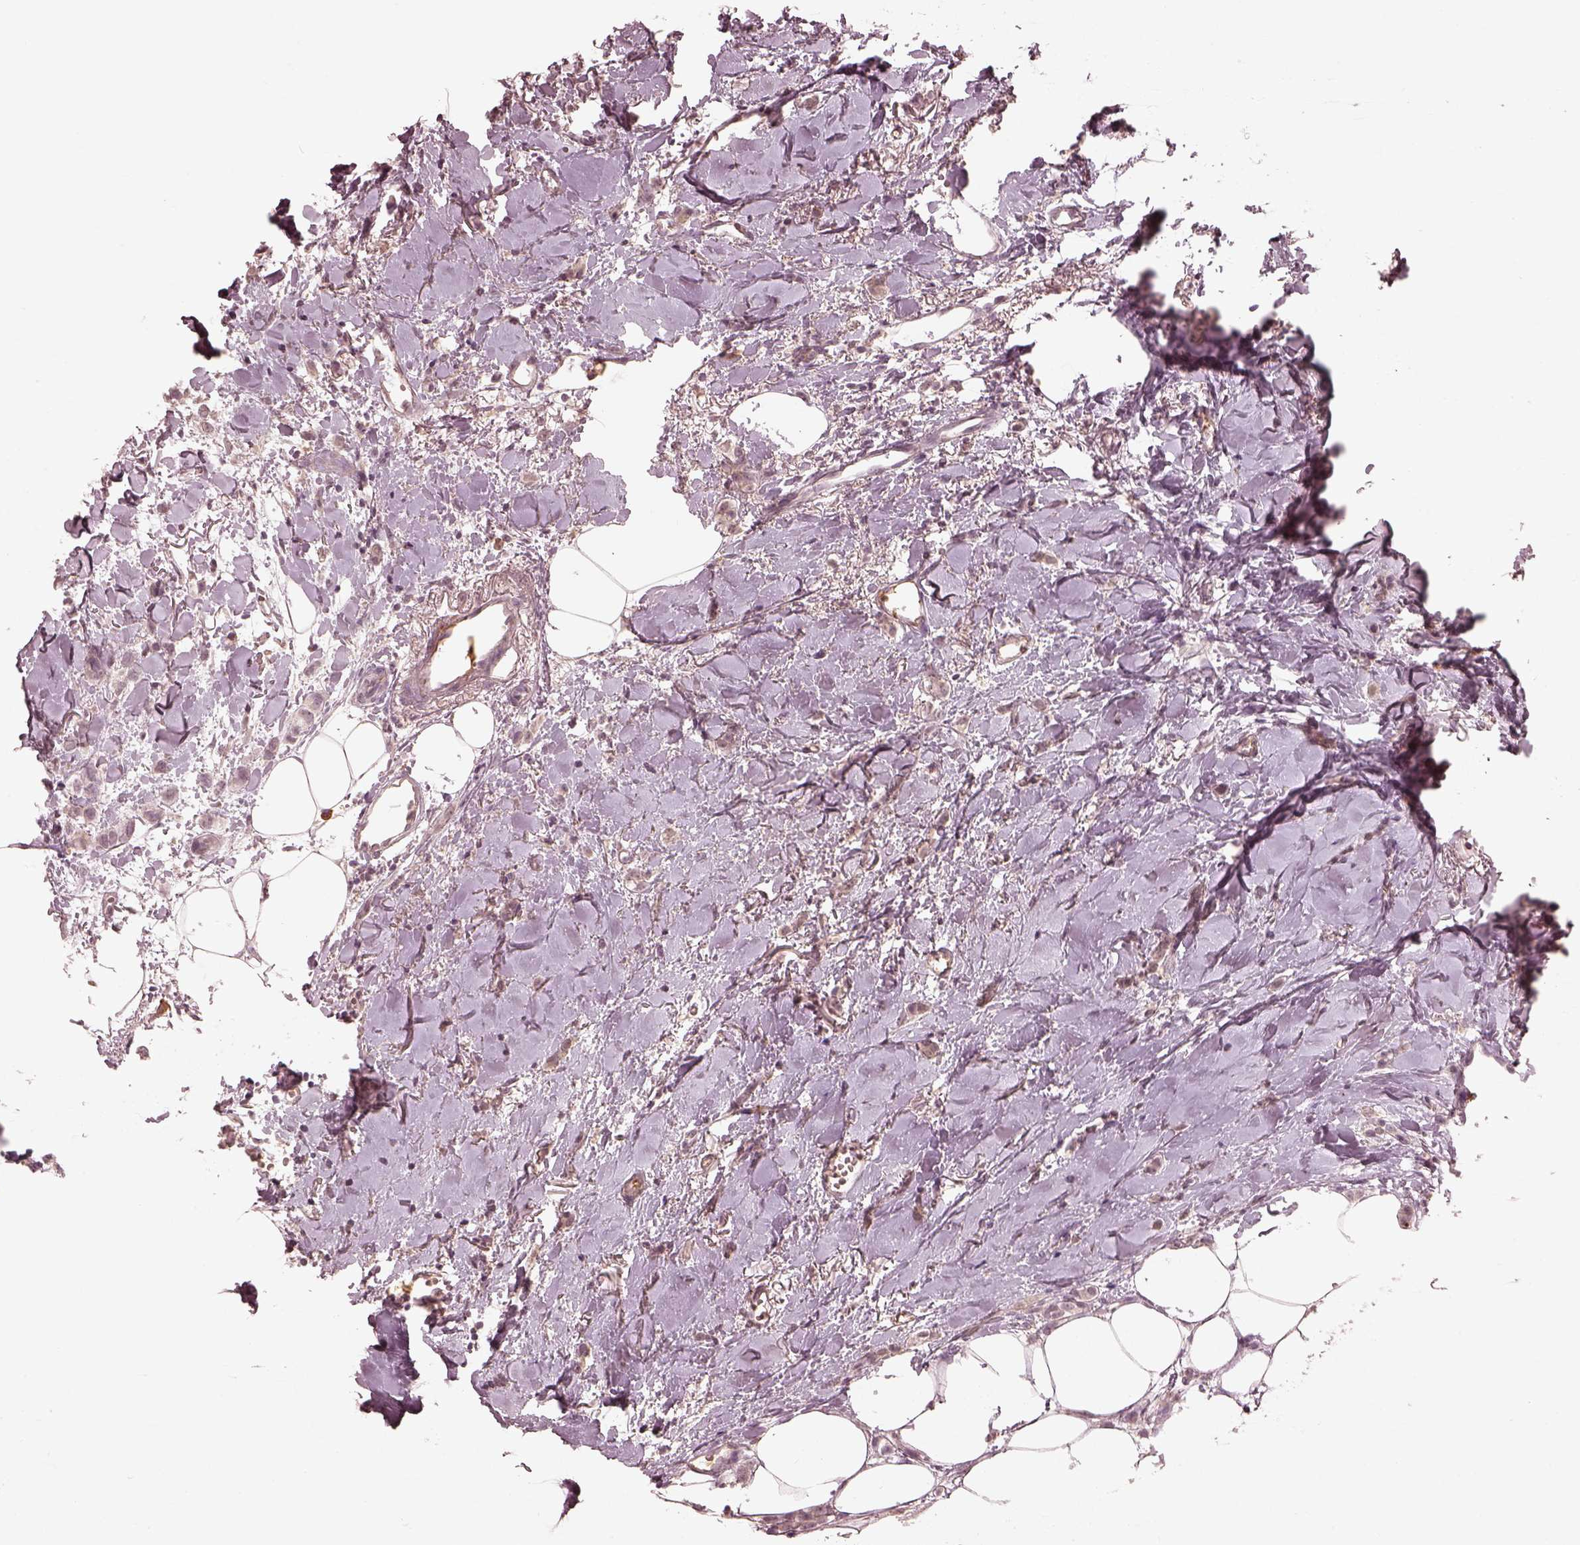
{"staining": {"intensity": "negative", "quantity": "none", "location": "none"}, "tissue": "breast cancer", "cell_type": "Tumor cells", "image_type": "cancer", "snomed": [{"axis": "morphology", "description": "Duct carcinoma"}, {"axis": "topography", "description": "Breast"}], "caption": "High power microscopy micrograph of an immunohistochemistry micrograph of breast invasive ductal carcinoma, revealing no significant expression in tumor cells.", "gene": "CALR3", "patient": {"sex": "female", "age": 85}}